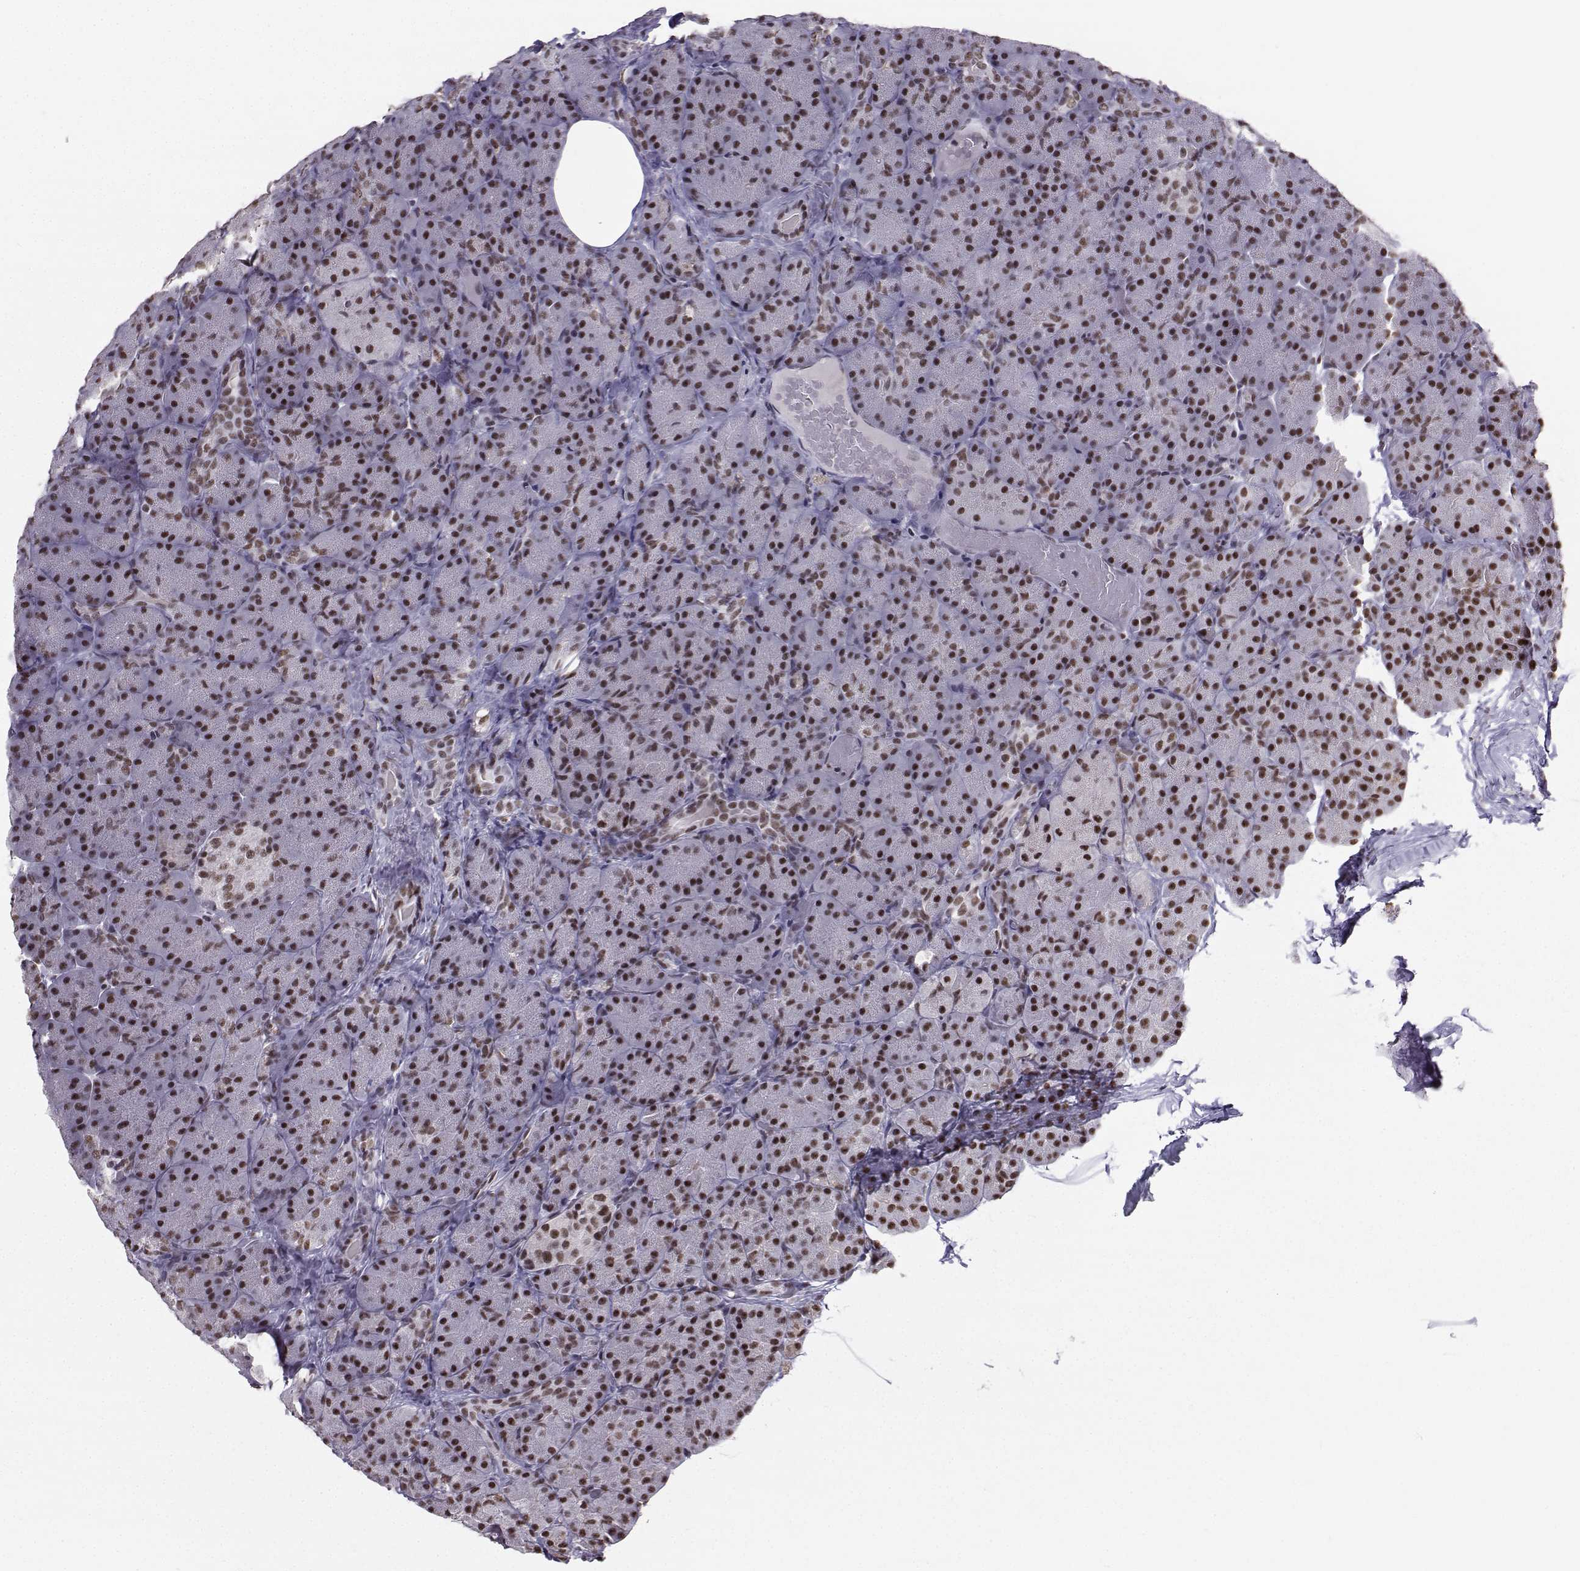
{"staining": {"intensity": "moderate", "quantity": "25%-75%", "location": "nuclear"}, "tissue": "pancreas", "cell_type": "Exocrine glandular cells", "image_type": "normal", "snomed": [{"axis": "morphology", "description": "Normal tissue, NOS"}, {"axis": "topography", "description": "Pancreas"}], "caption": "Immunohistochemical staining of normal pancreas reveals moderate nuclear protein positivity in about 25%-75% of exocrine glandular cells.", "gene": "SNRPB2", "patient": {"sex": "male", "age": 57}}